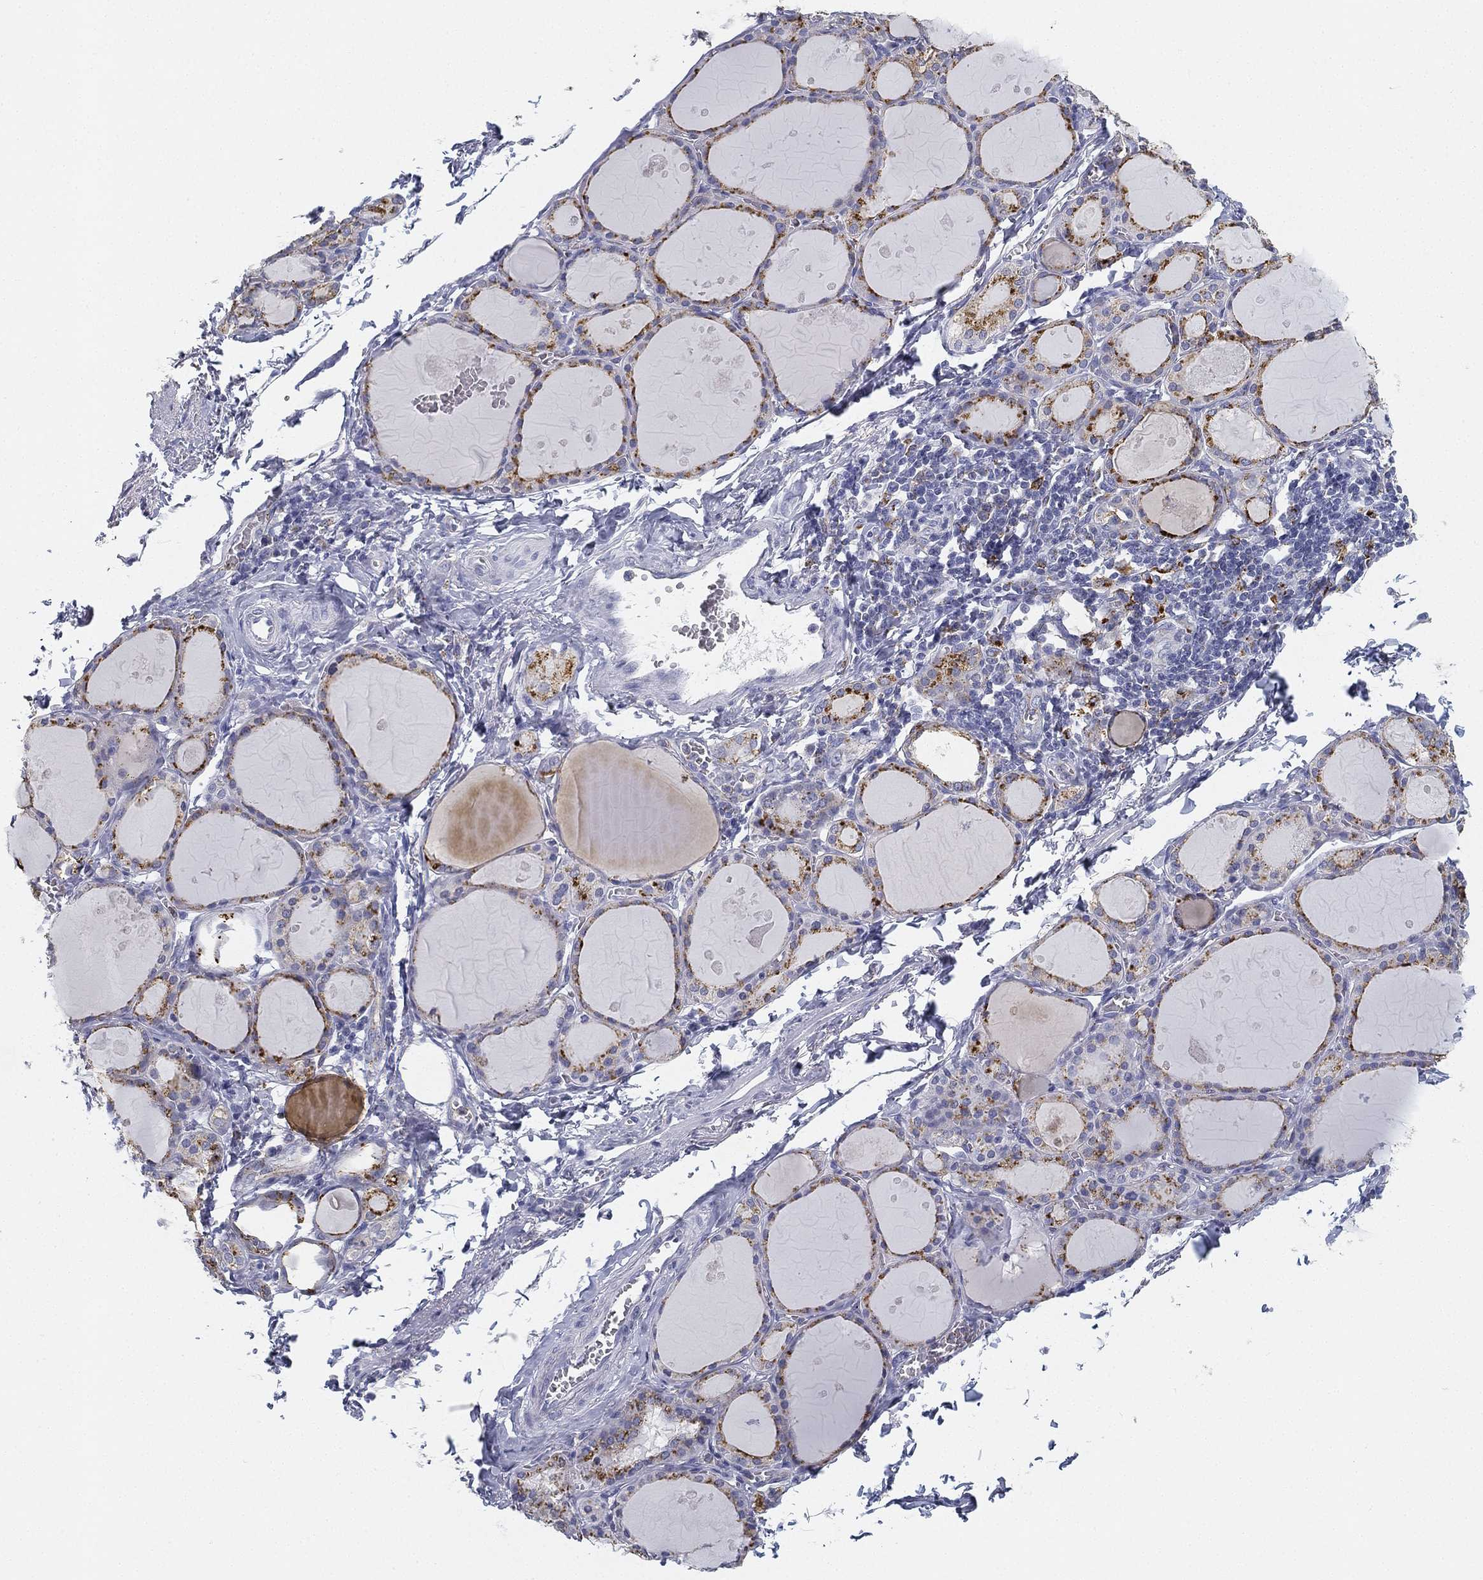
{"staining": {"intensity": "moderate", "quantity": "25%-75%", "location": "cytoplasmic/membranous"}, "tissue": "thyroid gland", "cell_type": "Glandular cells", "image_type": "normal", "snomed": [{"axis": "morphology", "description": "Normal tissue, NOS"}, {"axis": "topography", "description": "Thyroid gland"}], "caption": "IHC image of benign thyroid gland: thyroid gland stained using immunohistochemistry demonstrates medium levels of moderate protein expression localized specifically in the cytoplasmic/membranous of glandular cells, appearing as a cytoplasmic/membranous brown color.", "gene": "NPC2", "patient": {"sex": "male", "age": 68}}